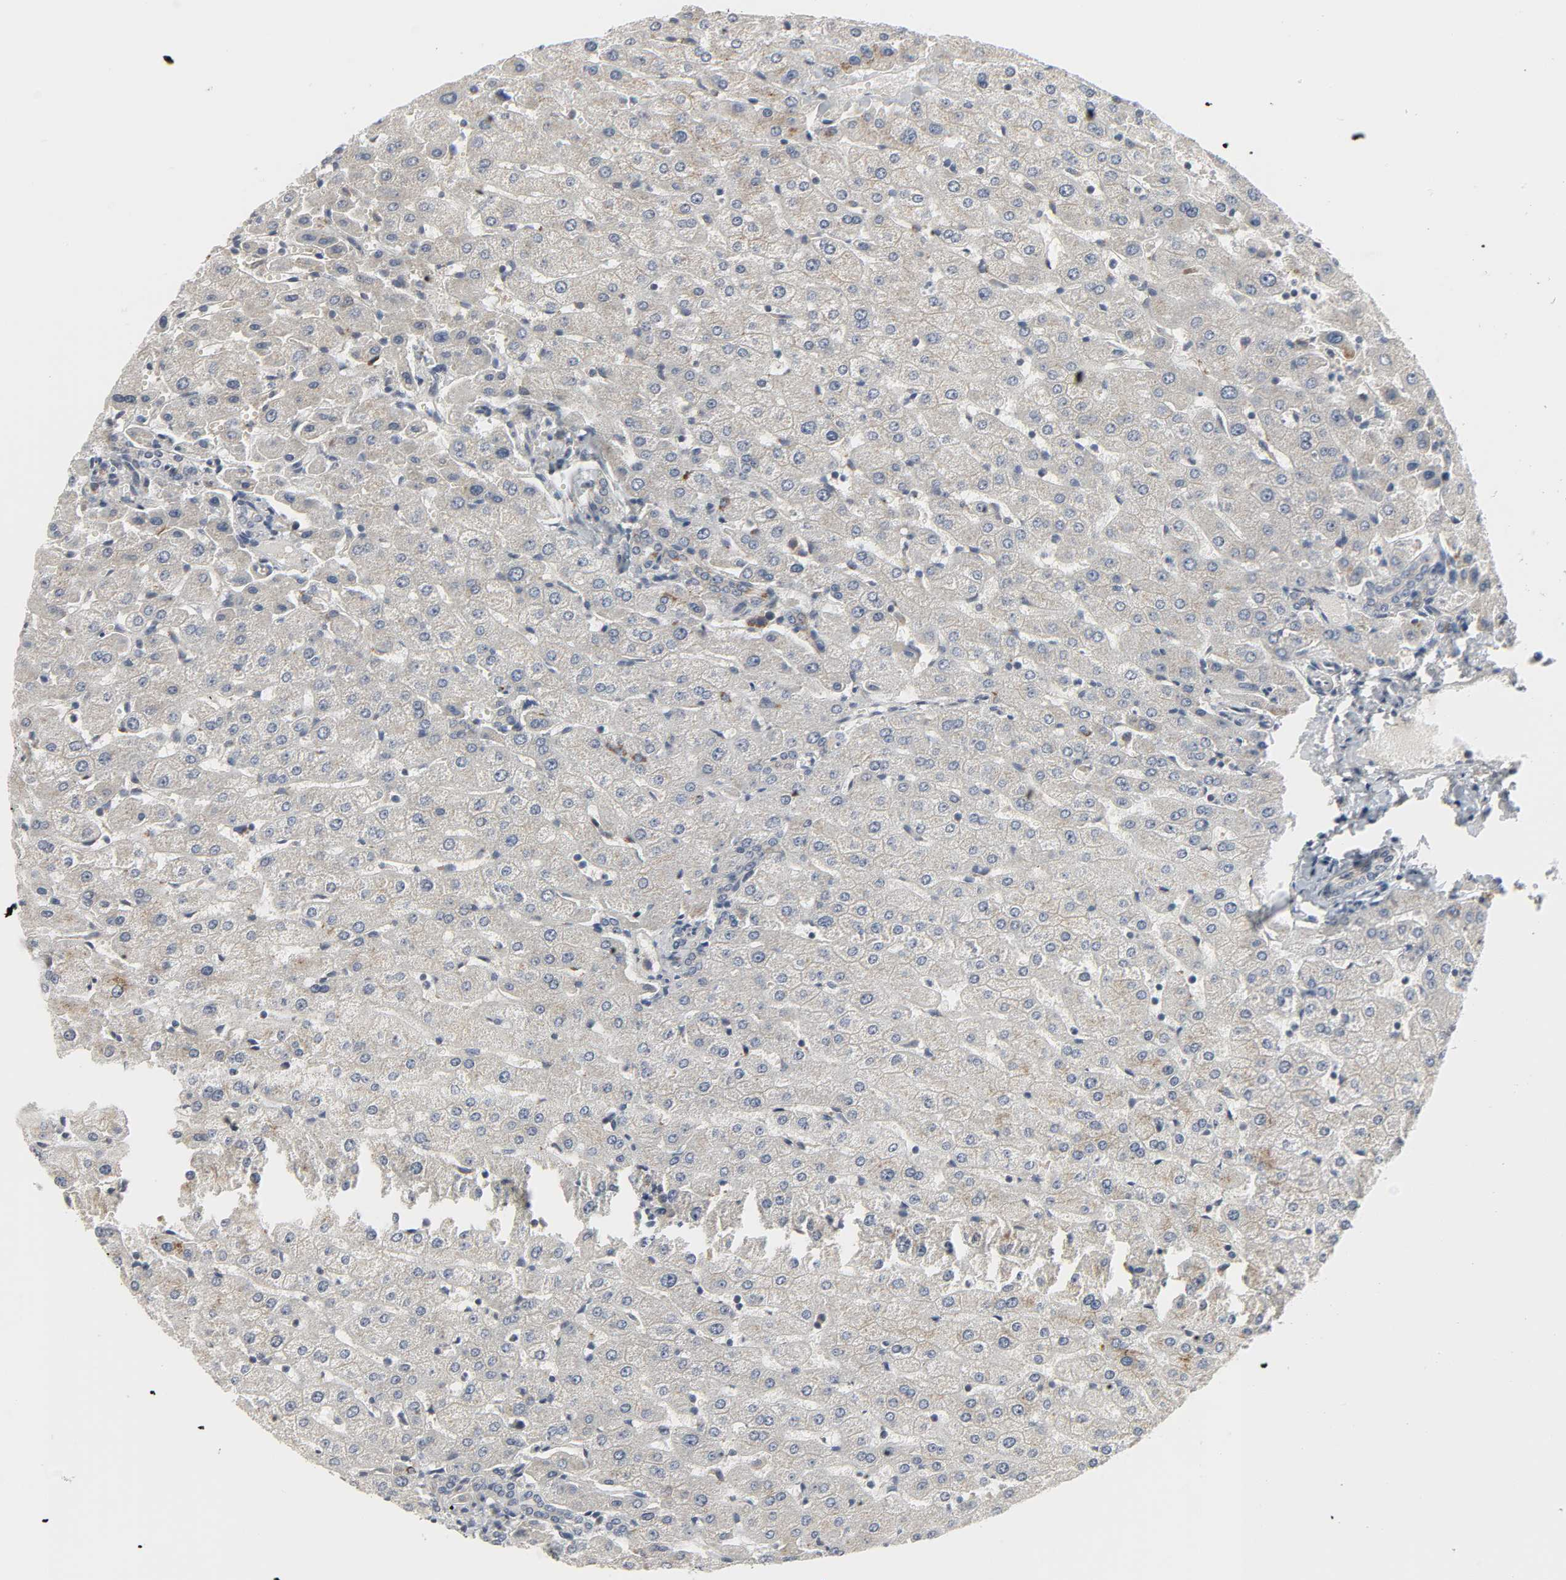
{"staining": {"intensity": "negative", "quantity": "none", "location": "none"}, "tissue": "liver", "cell_type": "Cholangiocytes", "image_type": "normal", "snomed": [{"axis": "morphology", "description": "Normal tissue, NOS"}, {"axis": "morphology", "description": "Fibrosis, NOS"}, {"axis": "topography", "description": "Liver"}], "caption": "DAB (3,3'-diaminobenzidine) immunohistochemical staining of unremarkable human liver exhibits no significant expression in cholangiocytes.", "gene": "CLIP1", "patient": {"sex": "female", "age": 29}}